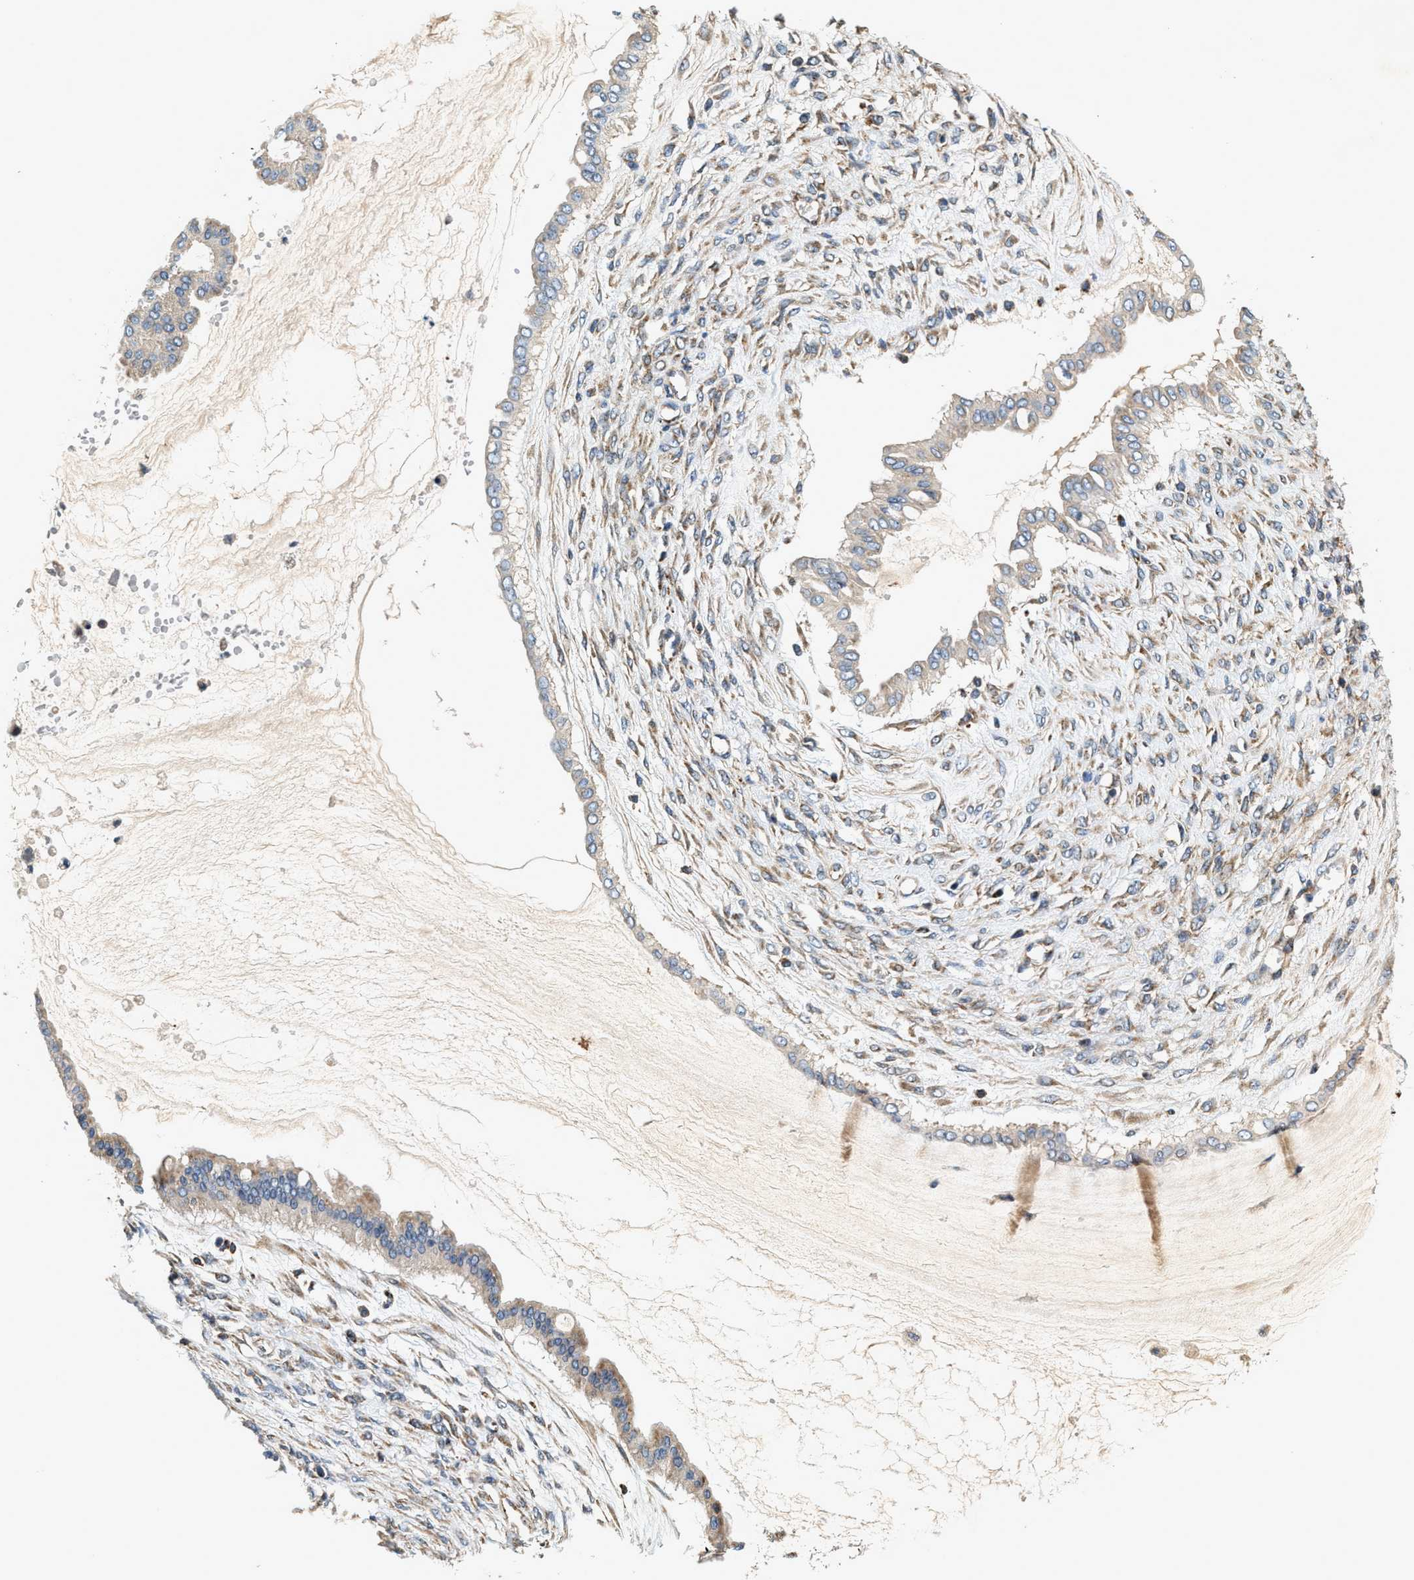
{"staining": {"intensity": "moderate", "quantity": ">75%", "location": "cytoplasmic/membranous"}, "tissue": "ovarian cancer", "cell_type": "Tumor cells", "image_type": "cancer", "snomed": [{"axis": "morphology", "description": "Cystadenocarcinoma, mucinous, NOS"}, {"axis": "topography", "description": "Ovary"}], "caption": "Ovarian cancer stained with DAB (3,3'-diaminobenzidine) IHC exhibits medium levels of moderate cytoplasmic/membranous expression in approximately >75% of tumor cells.", "gene": "DUSP10", "patient": {"sex": "female", "age": 73}}